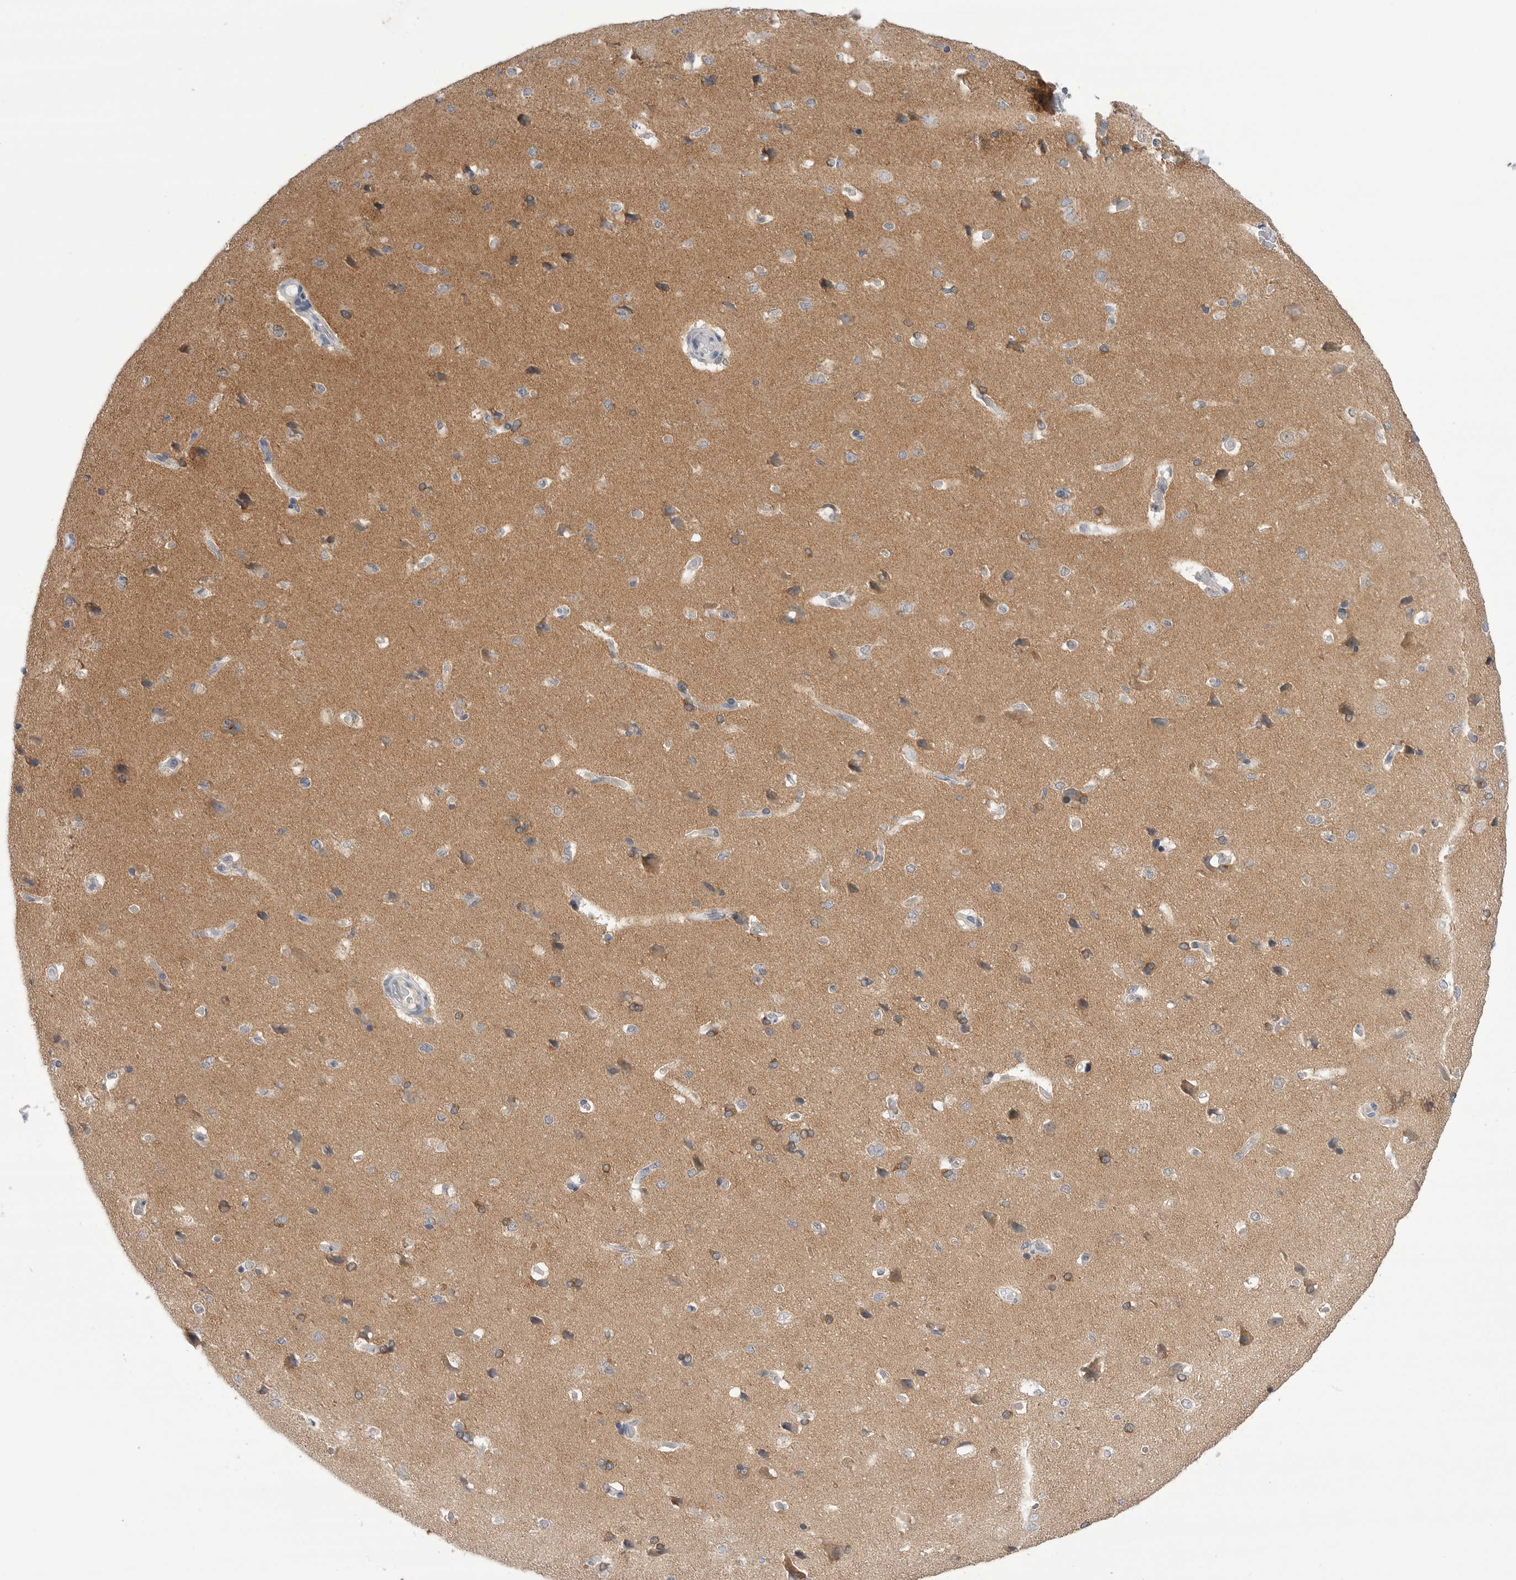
{"staining": {"intensity": "negative", "quantity": "none", "location": "none"}, "tissue": "cerebral cortex", "cell_type": "Endothelial cells", "image_type": "normal", "snomed": [{"axis": "morphology", "description": "Normal tissue, NOS"}, {"axis": "topography", "description": "Cerebral cortex"}], "caption": "Immunohistochemistry of benign human cerebral cortex reveals no staining in endothelial cells.", "gene": "DLGAP3", "patient": {"sex": "male", "age": 62}}